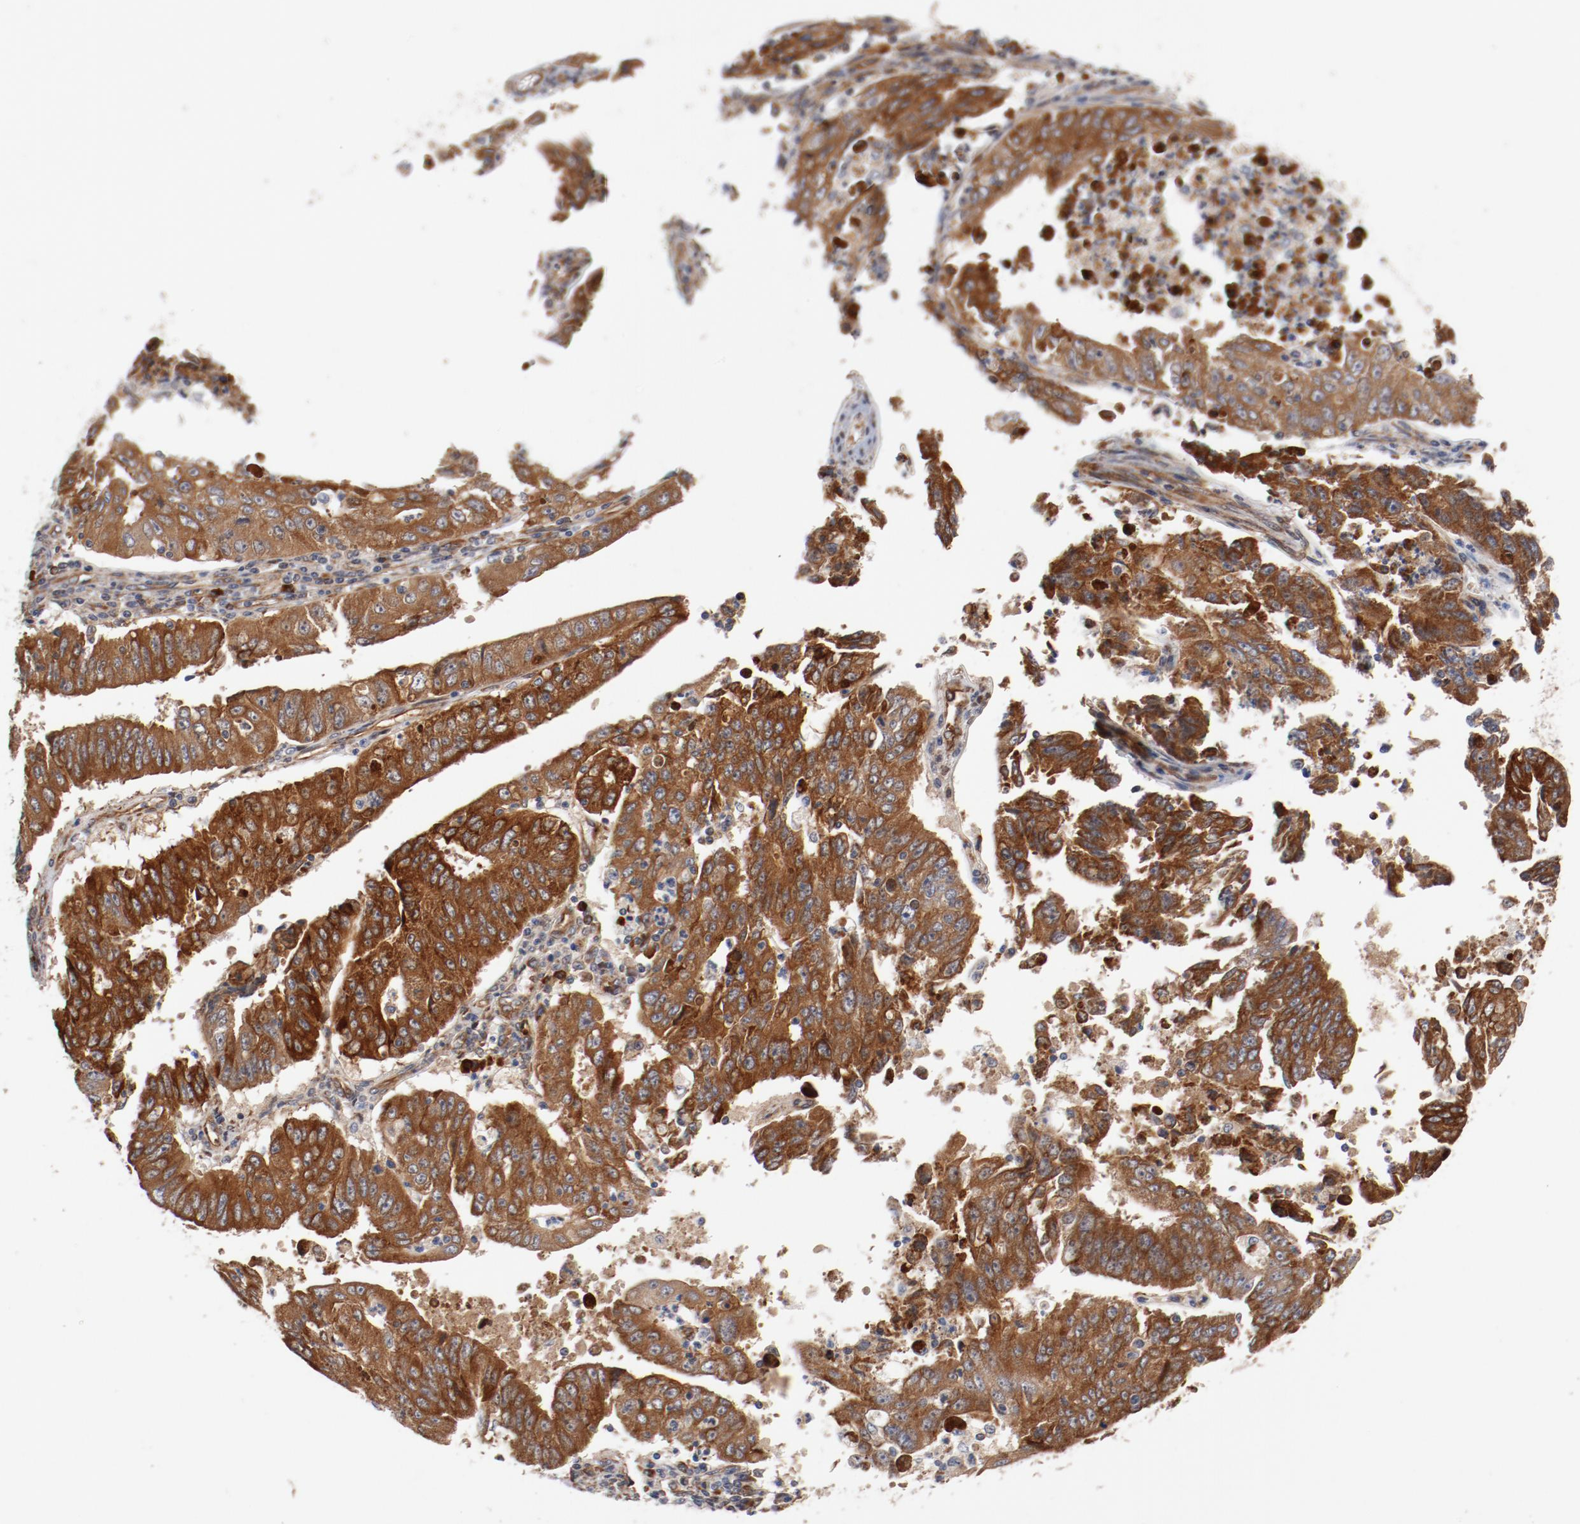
{"staining": {"intensity": "strong", "quantity": ">75%", "location": "cytoplasmic/membranous"}, "tissue": "endometrial cancer", "cell_type": "Tumor cells", "image_type": "cancer", "snomed": [{"axis": "morphology", "description": "Adenocarcinoma, NOS"}, {"axis": "topography", "description": "Endometrium"}], "caption": "The photomicrograph exhibits immunohistochemical staining of endometrial cancer (adenocarcinoma). There is strong cytoplasmic/membranous positivity is appreciated in about >75% of tumor cells. Immunohistochemistry stains the protein of interest in brown and the nuclei are stained blue.", "gene": "PITPNM2", "patient": {"sex": "female", "age": 42}}